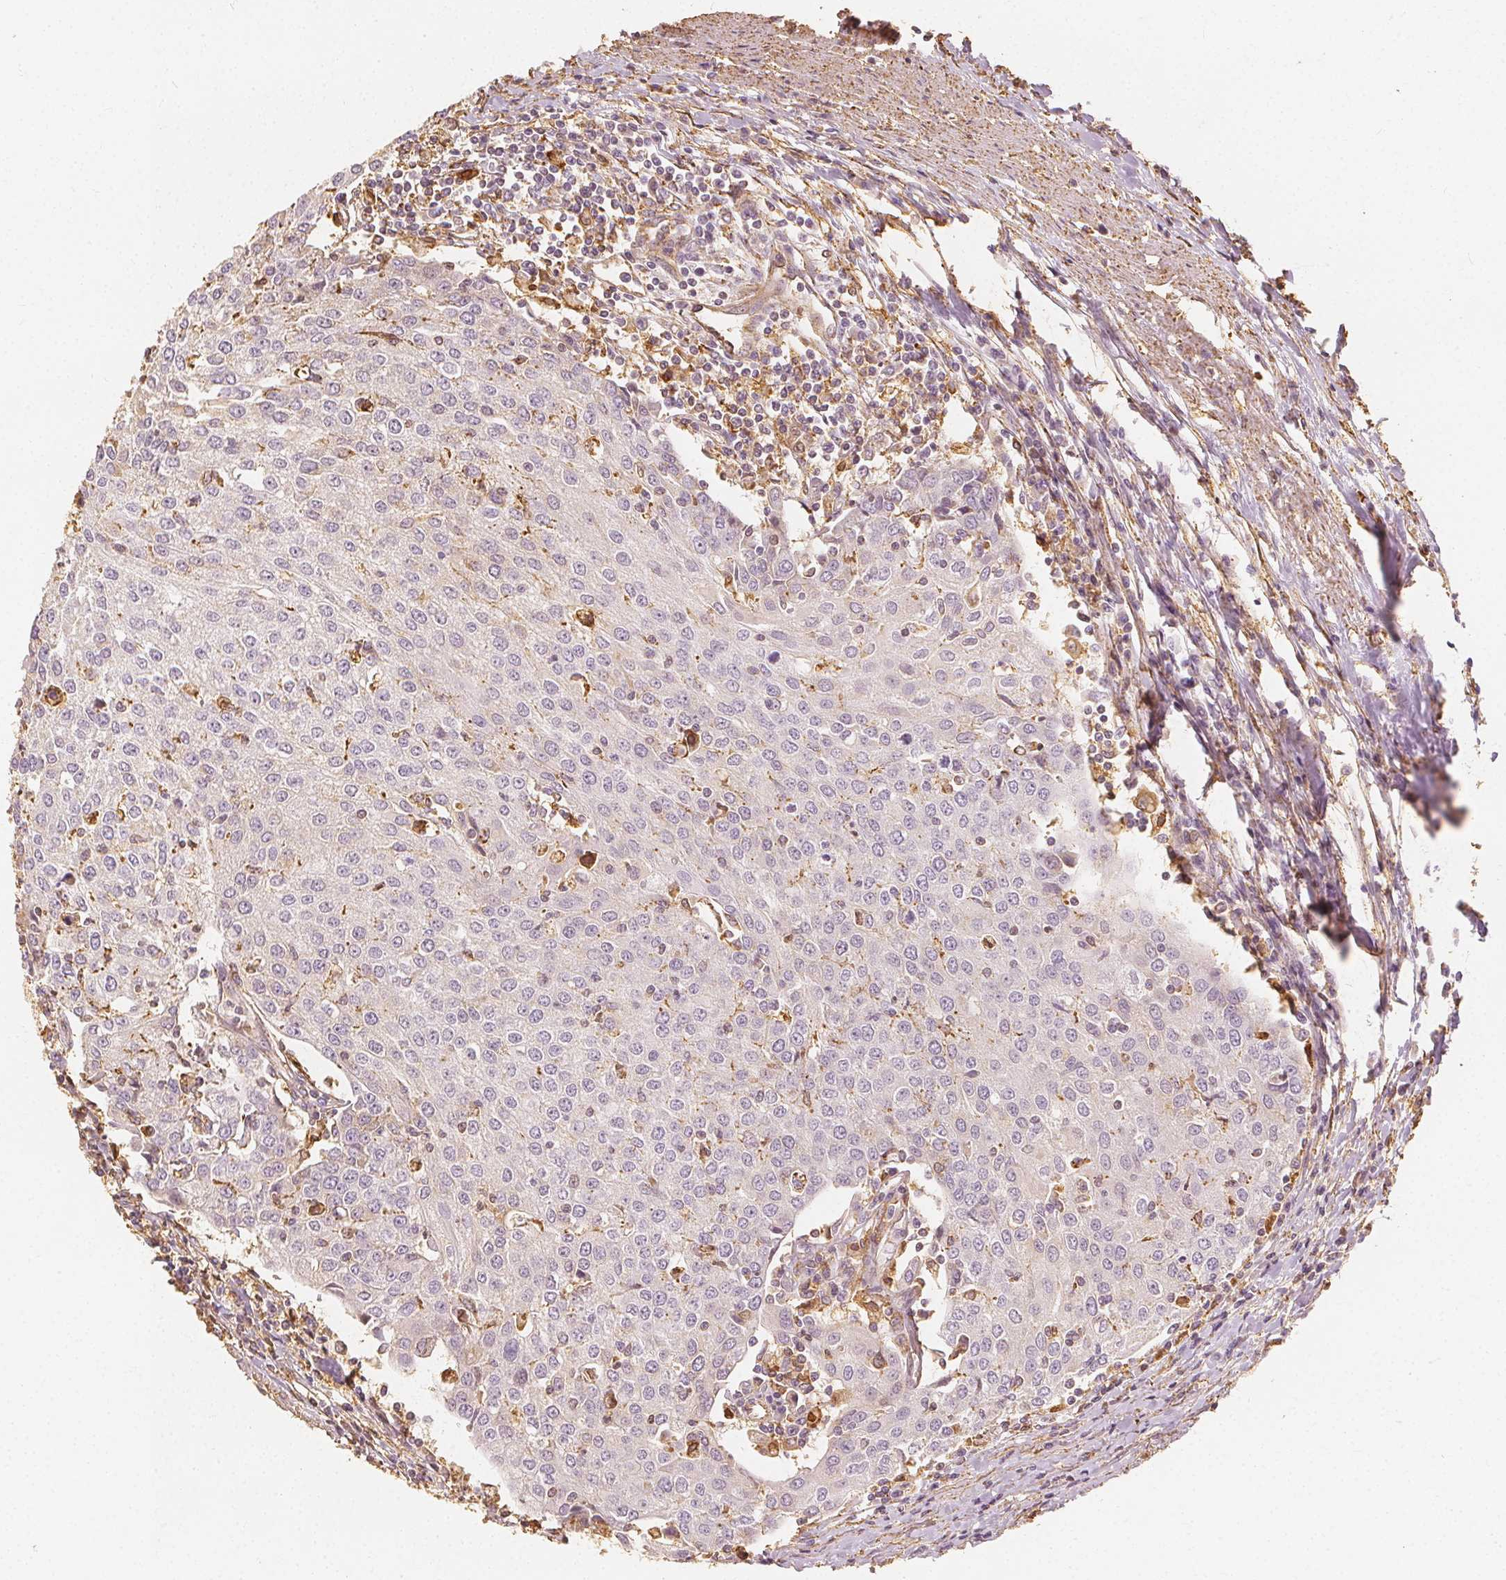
{"staining": {"intensity": "negative", "quantity": "none", "location": "none"}, "tissue": "urothelial cancer", "cell_type": "Tumor cells", "image_type": "cancer", "snomed": [{"axis": "morphology", "description": "Urothelial carcinoma, High grade"}, {"axis": "topography", "description": "Urinary bladder"}], "caption": "This is a photomicrograph of immunohistochemistry (IHC) staining of high-grade urothelial carcinoma, which shows no positivity in tumor cells.", "gene": "ARHGAP26", "patient": {"sex": "female", "age": 85}}